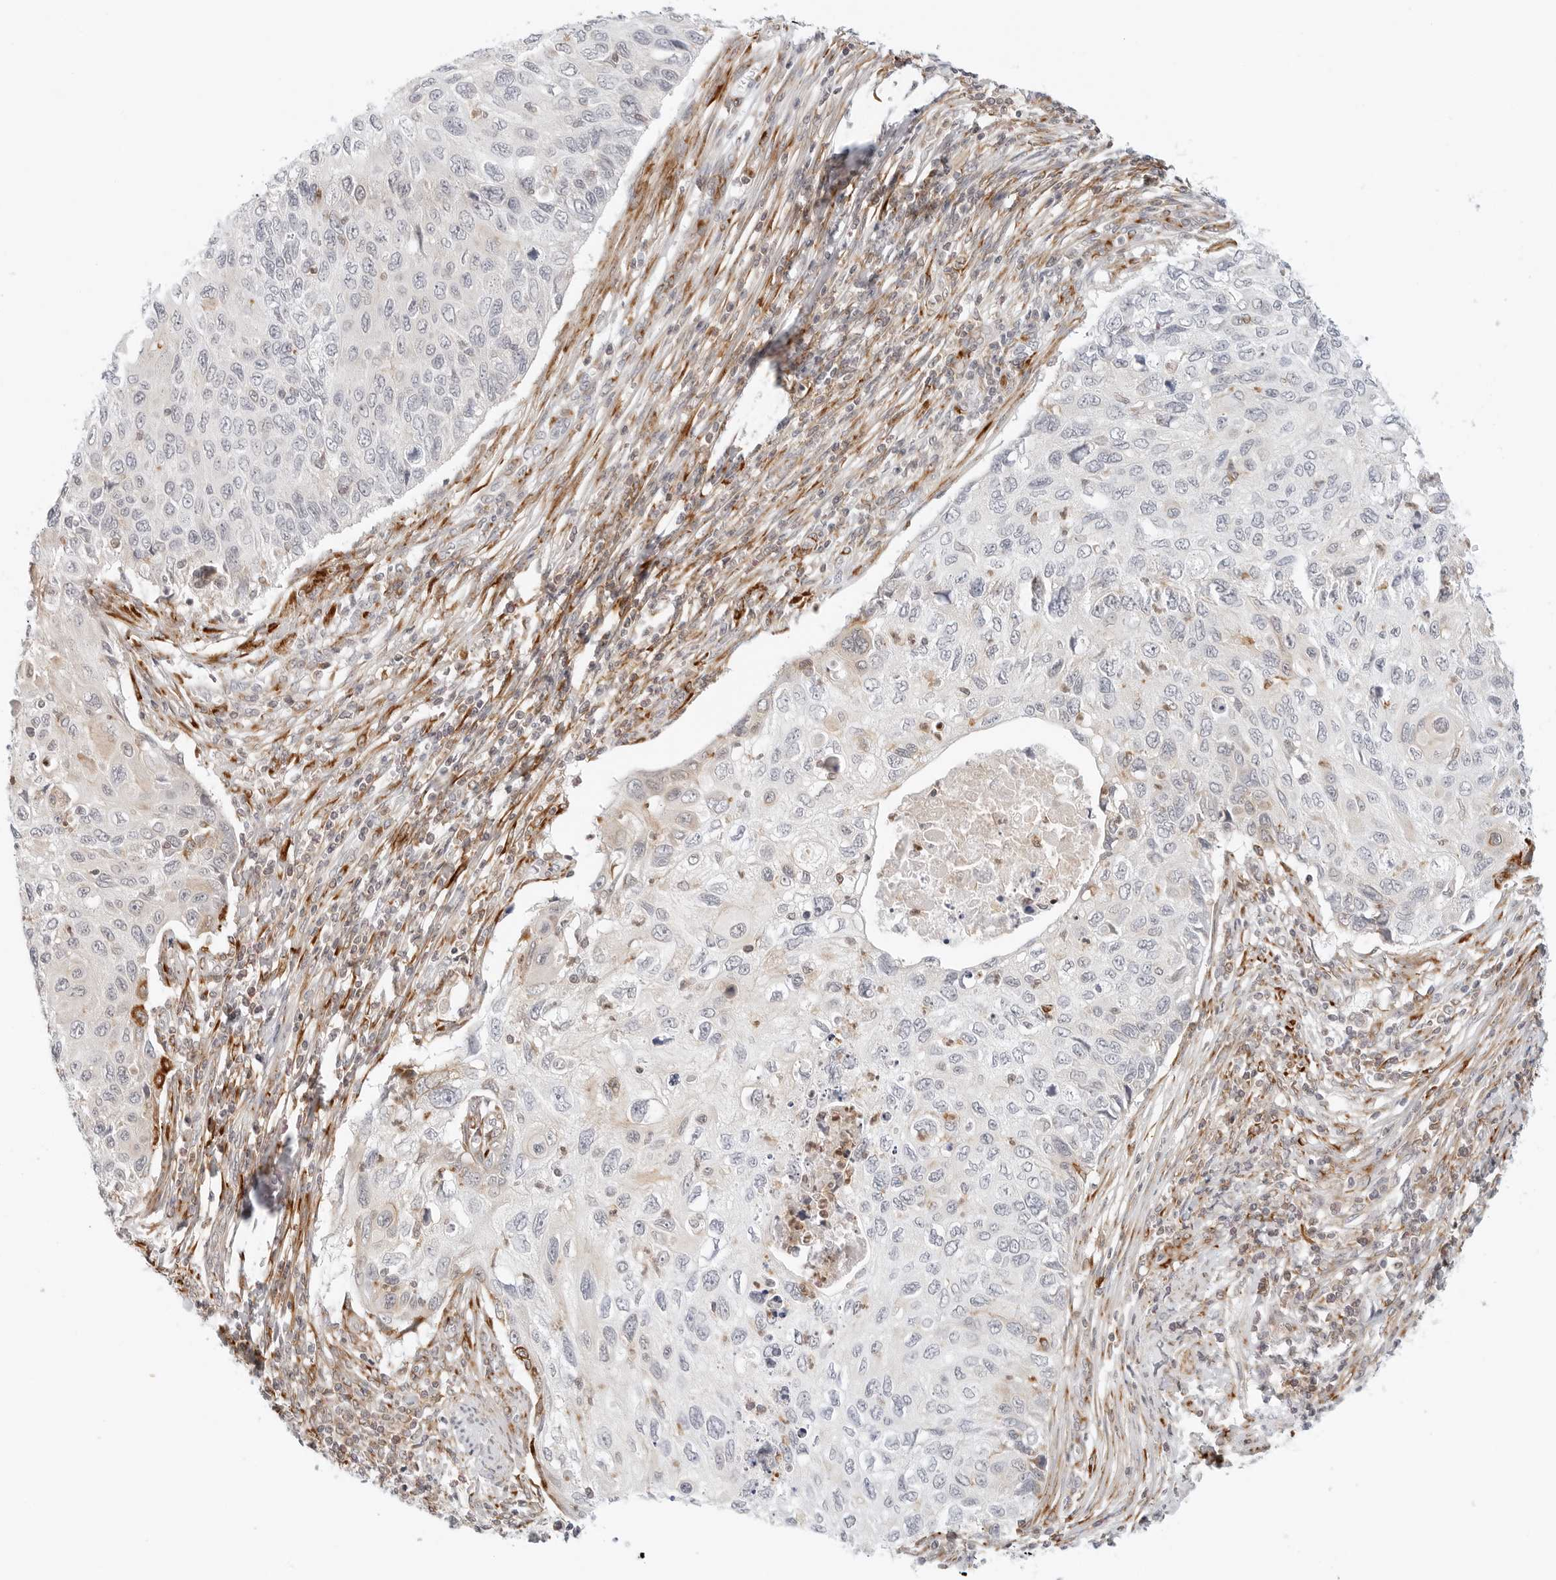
{"staining": {"intensity": "negative", "quantity": "none", "location": "none"}, "tissue": "cervical cancer", "cell_type": "Tumor cells", "image_type": "cancer", "snomed": [{"axis": "morphology", "description": "Squamous cell carcinoma, NOS"}, {"axis": "topography", "description": "Cervix"}], "caption": "Immunohistochemistry (IHC) of human cervical squamous cell carcinoma reveals no expression in tumor cells.", "gene": "C1QTNF1", "patient": {"sex": "female", "age": 70}}